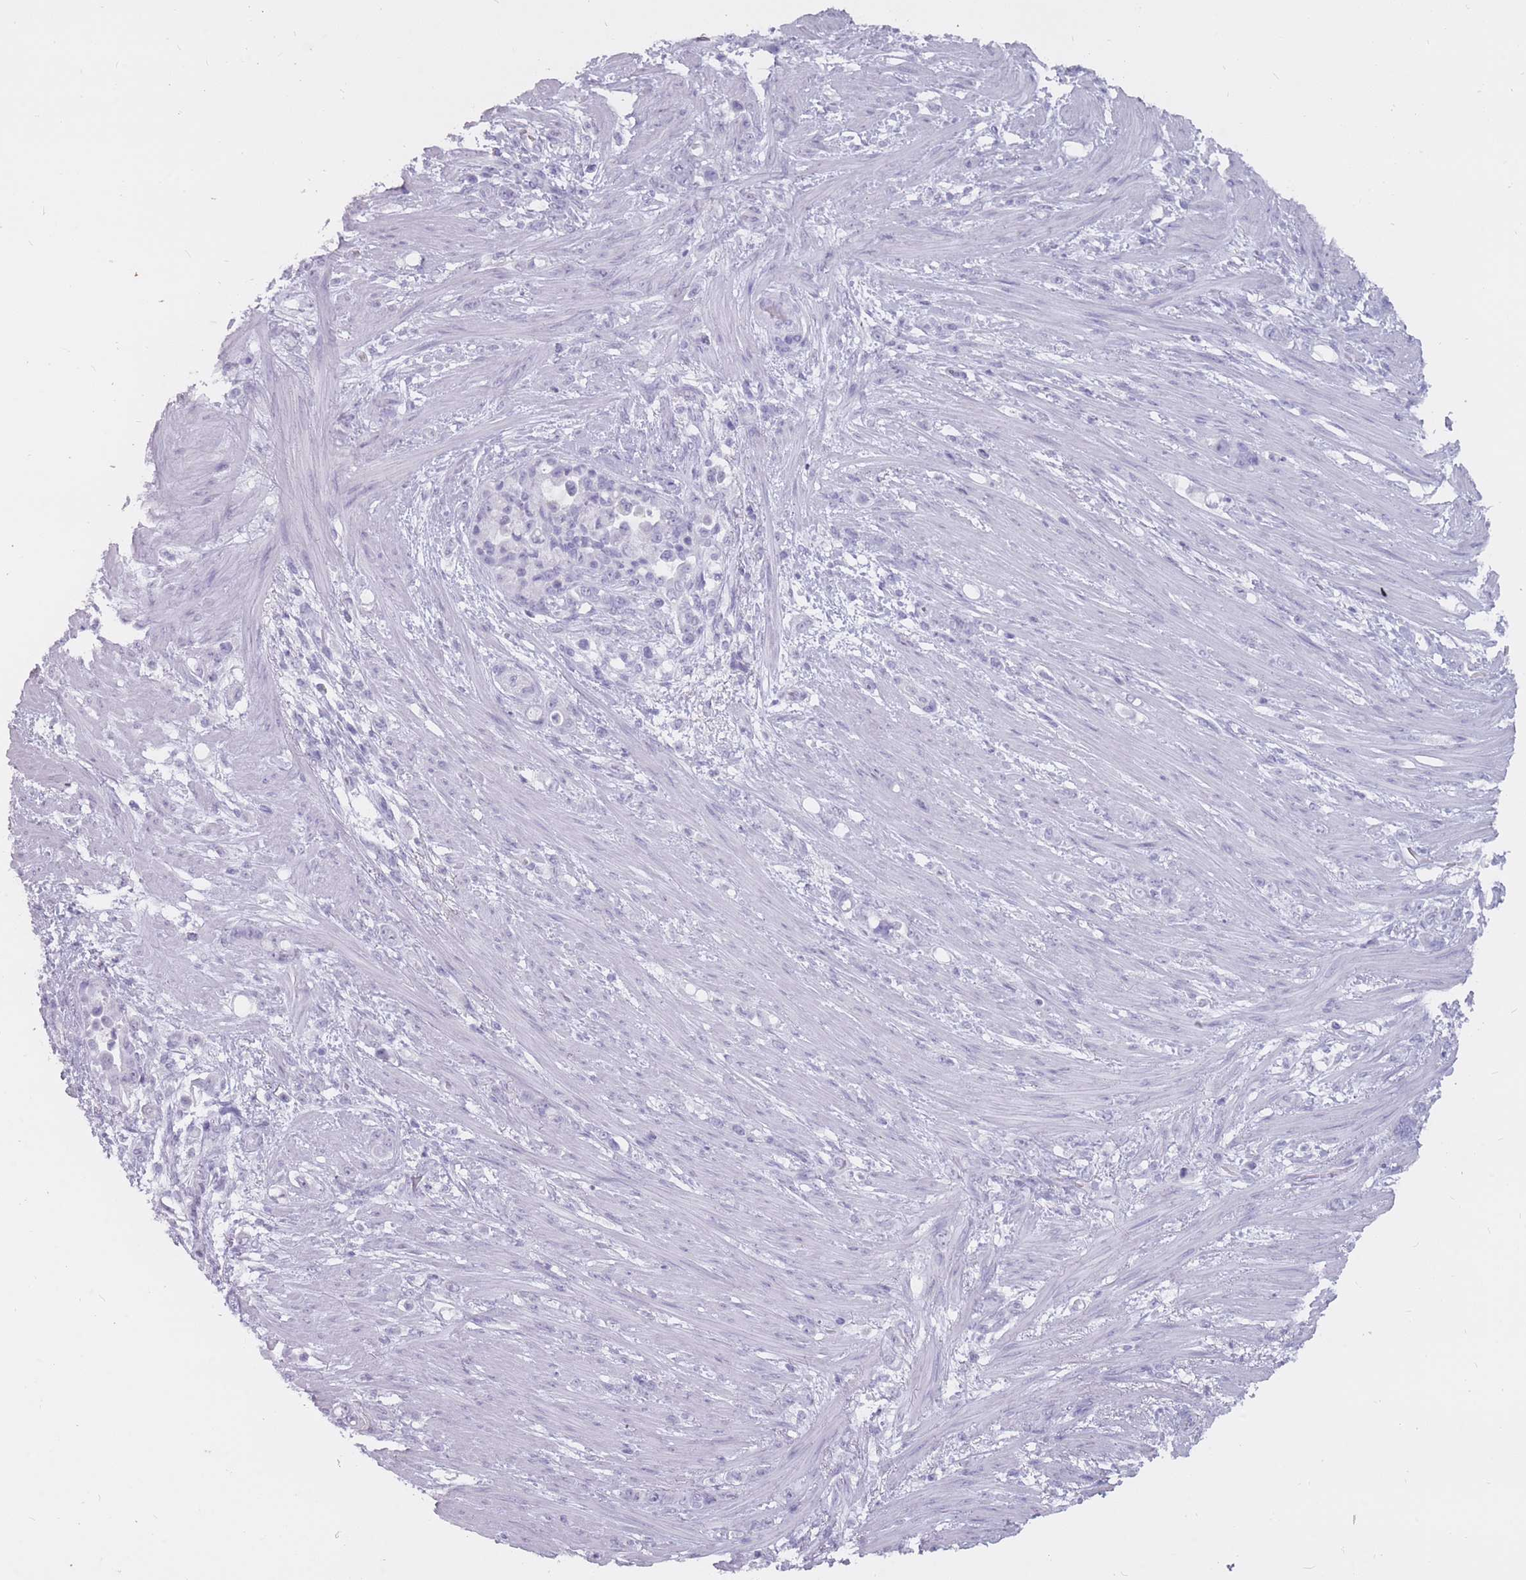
{"staining": {"intensity": "negative", "quantity": "none", "location": "none"}, "tissue": "stomach cancer", "cell_type": "Tumor cells", "image_type": "cancer", "snomed": [{"axis": "morphology", "description": "Normal tissue, NOS"}, {"axis": "morphology", "description": "Adenocarcinoma, NOS"}, {"axis": "topography", "description": "Stomach"}], "caption": "Protein analysis of stomach adenocarcinoma shows no significant expression in tumor cells.", "gene": "PNMA3", "patient": {"sex": "female", "age": 79}}